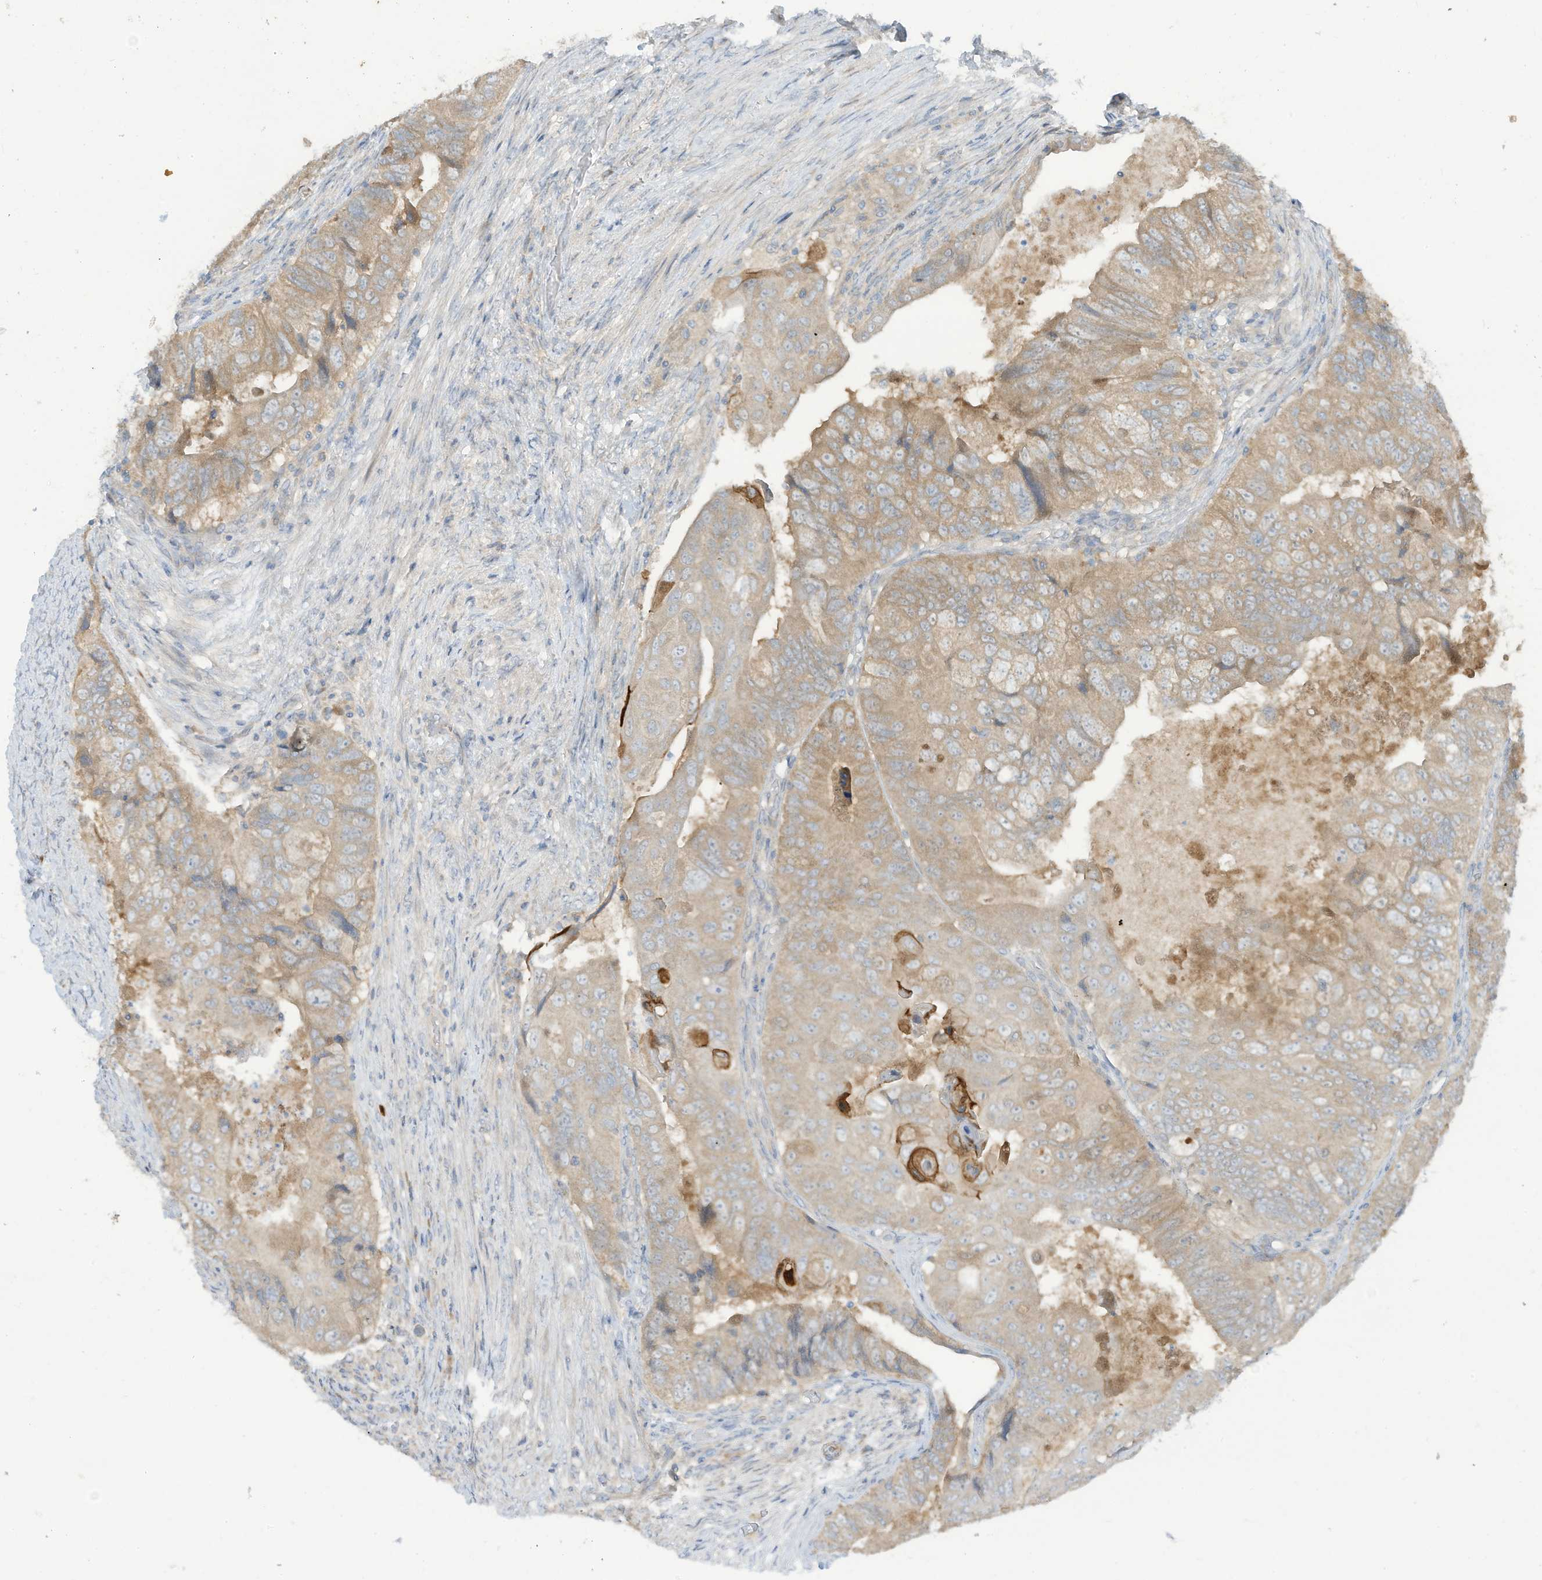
{"staining": {"intensity": "weak", "quantity": ">75%", "location": "cytoplasmic/membranous"}, "tissue": "colorectal cancer", "cell_type": "Tumor cells", "image_type": "cancer", "snomed": [{"axis": "morphology", "description": "Adenocarcinoma, NOS"}, {"axis": "topography", "description": "Rectum"}], "caption": "A brown stain labels weak cytoplasmic/membranous positivity of a protein in human colorectal cancer (adenocarcinoma) tumor cells.", "gene": "LRRN2", "patient": {"sex": "male", "age": 63}}